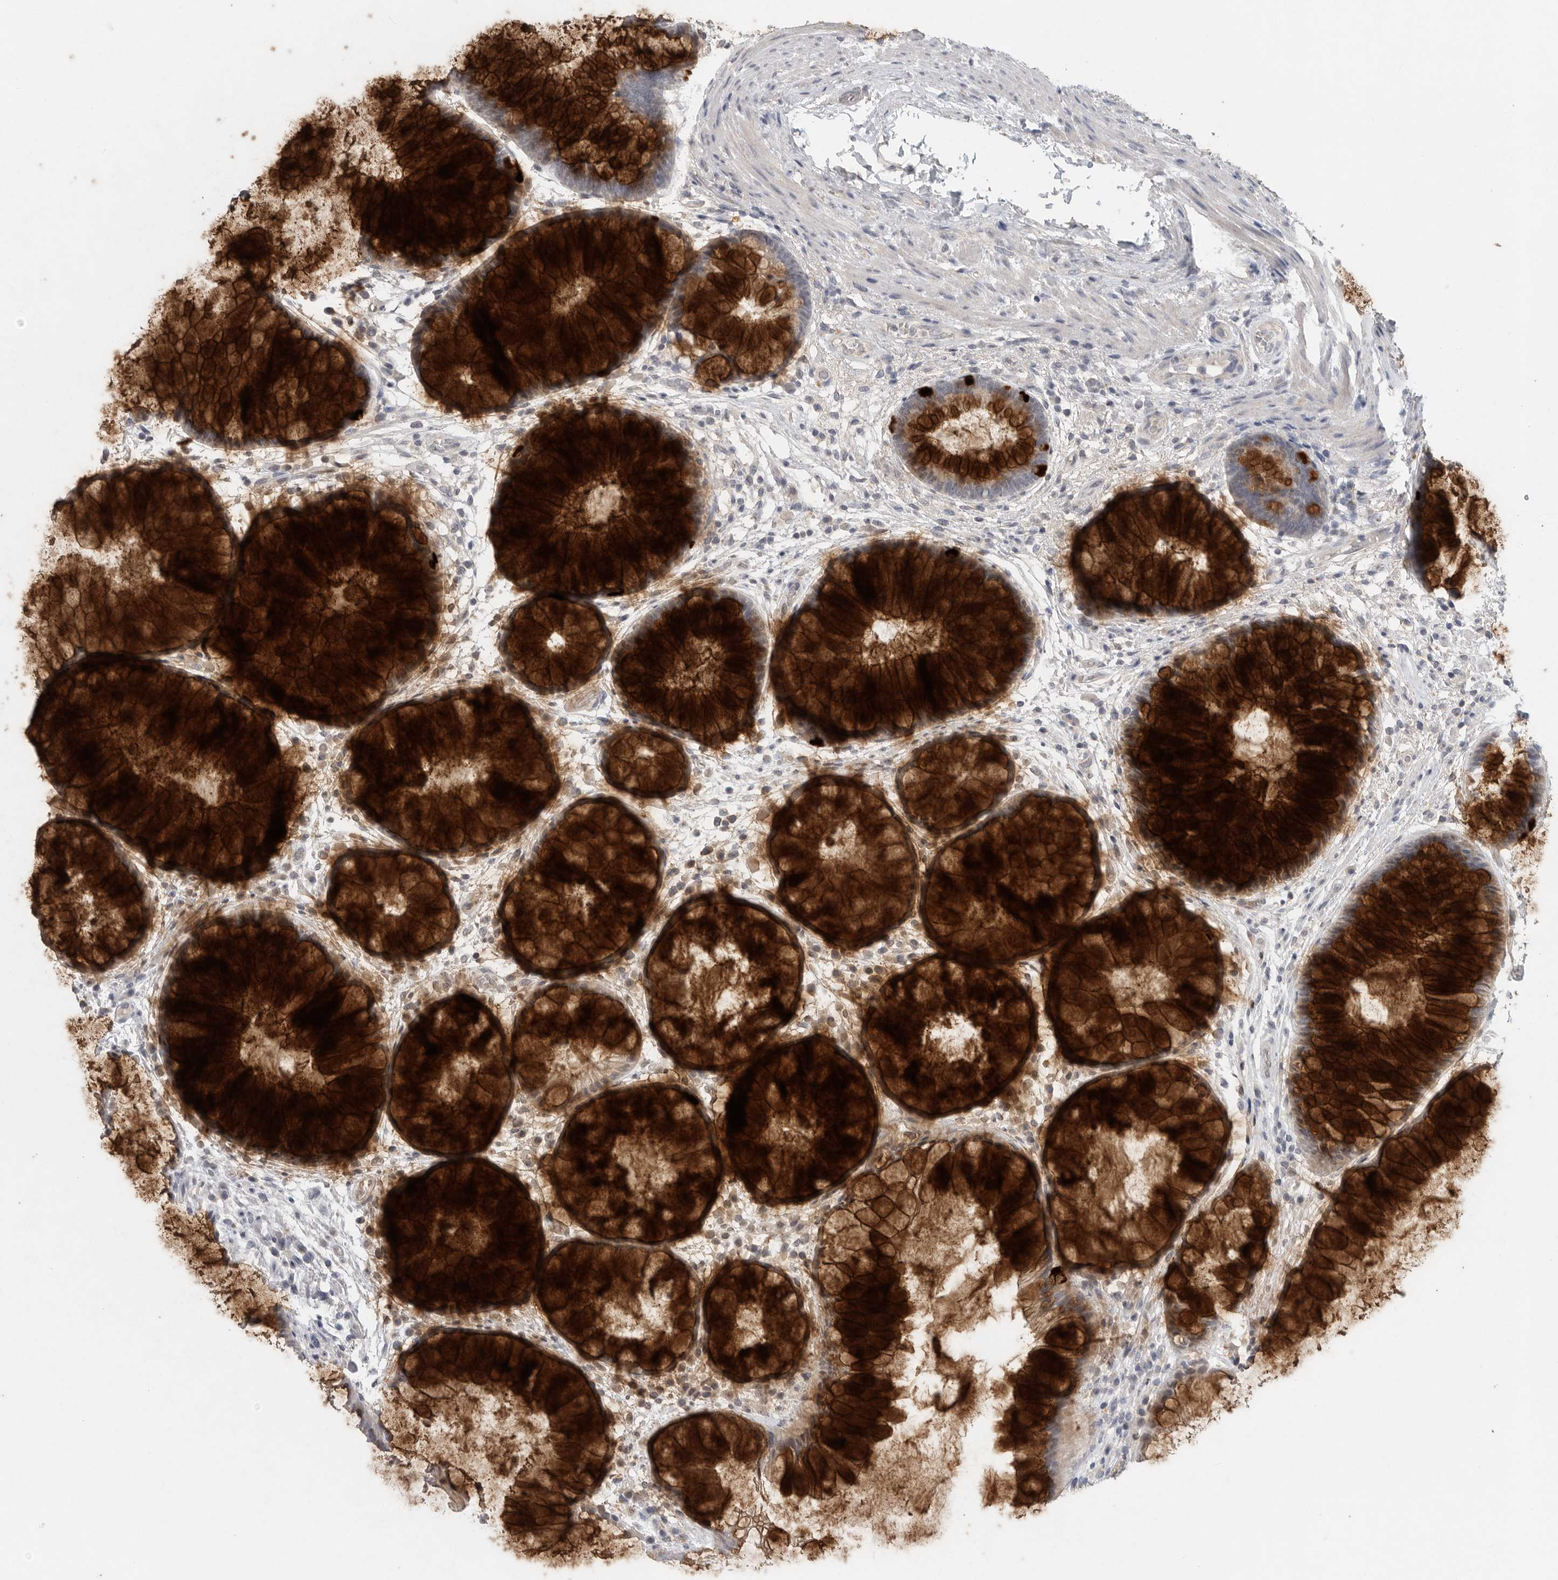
{"staining": {"intensity": "strong", "quantity": "25%-75%", "location": "cytoplasmic/membranous"}, "tissue": "rectum", "cell_type": "Glandular cells", "image_type": "normal", "snomed": [{"axis": "morphology", "description": "Normal tissue, NOS"}, {"axis": "topography", "description": "Rectum"}], "caption": "DAB immunohistochemical staining of normal human rectum shows strong cytoplasmic/membranous protein expression in about 25%-75% of glandular cells.", "gene": "REG4", "patient": {"sex": "male", "age": 51}}